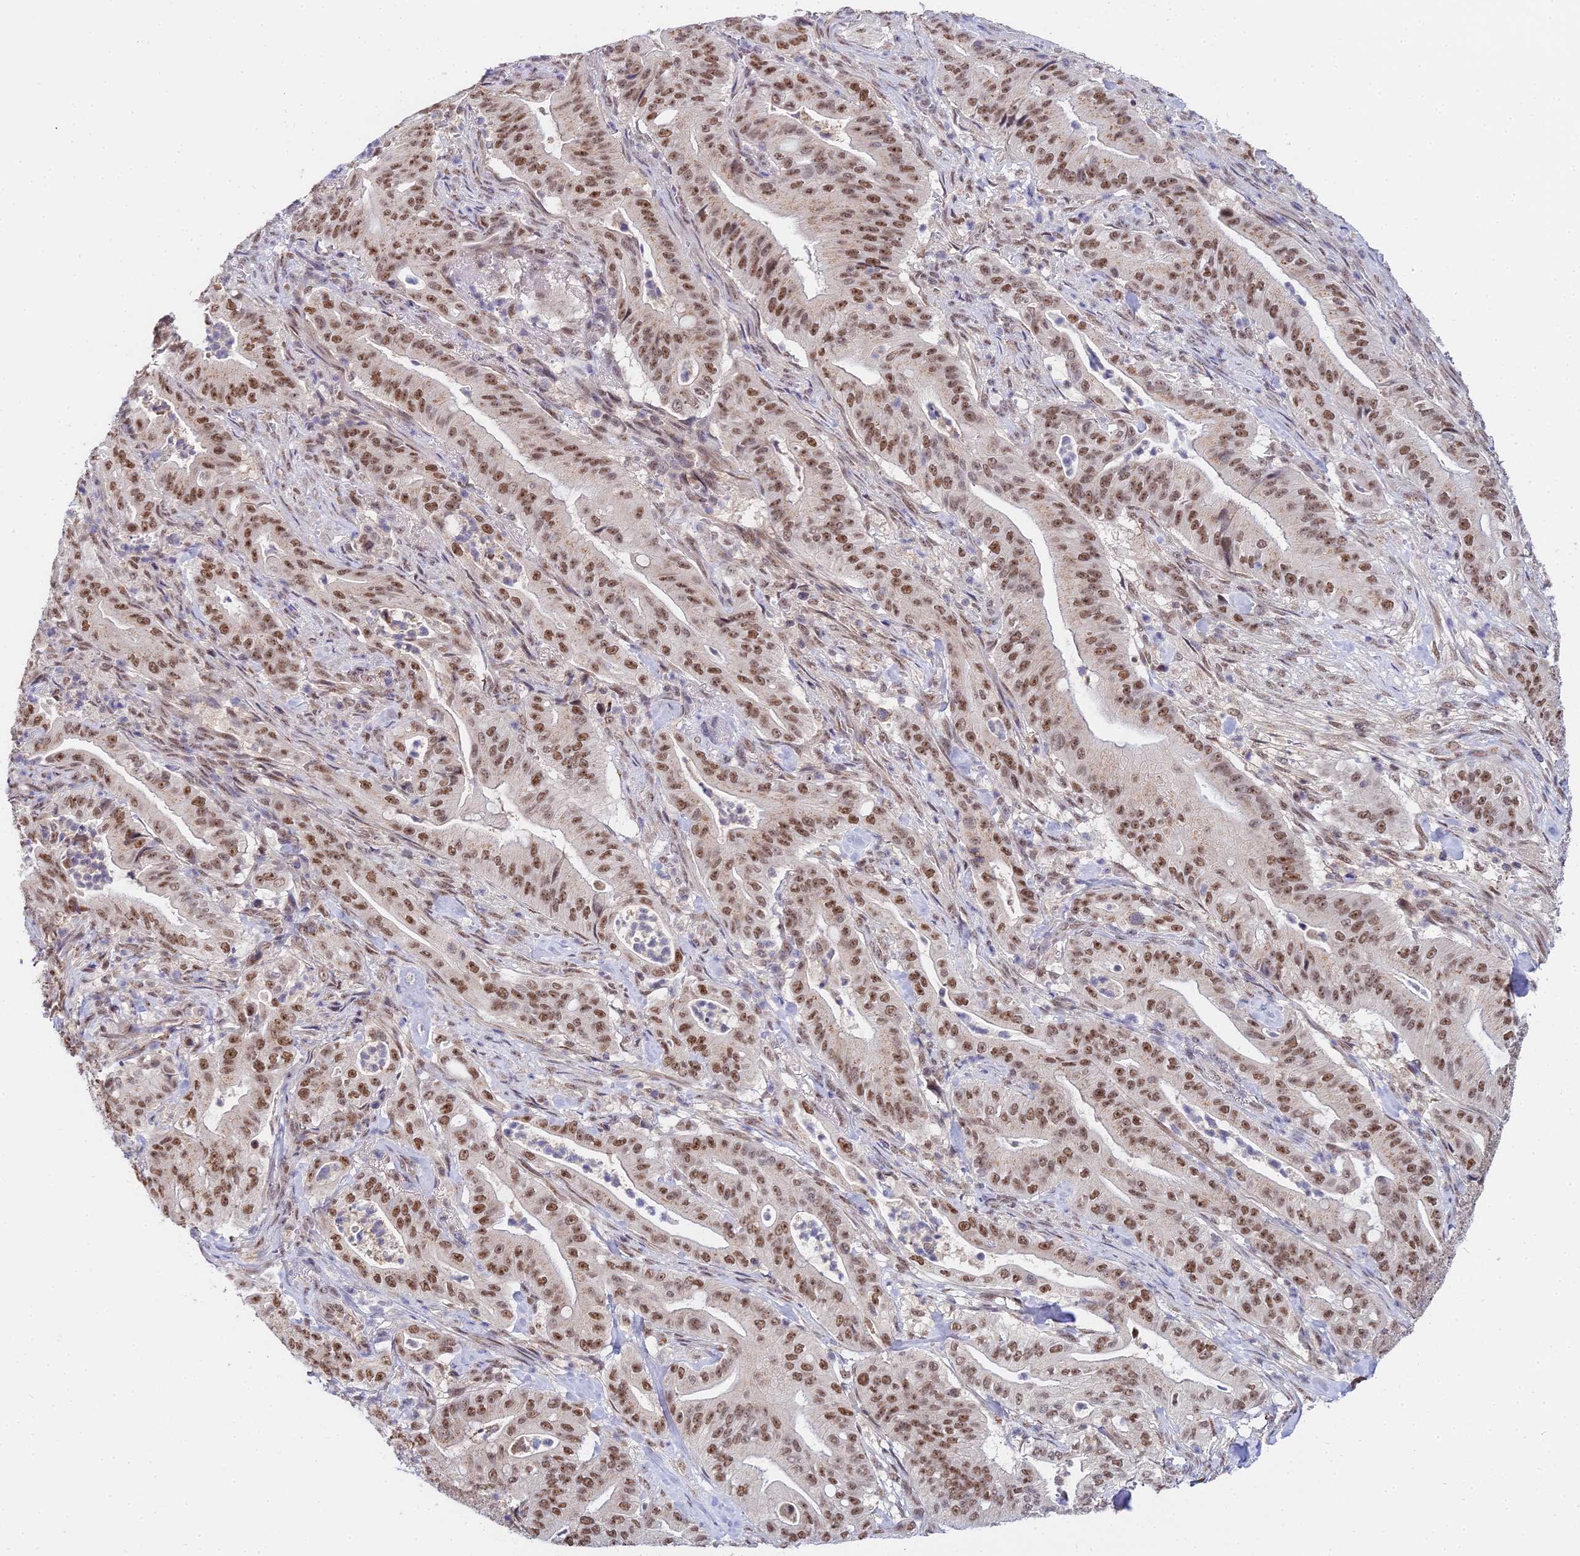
{"staining": {"intensity": "strong", "quantity": ">75%", "location": "nuclear"}, "tissue": "pancreatic cancer", "cell_type": "Tumor cells", "image_type": "cancer", "snomed": [{"axis": "morphology", "description": "Adenocarcinoma, NOS"}, {"axis": "topography", "description": "Pancreas"}], "caption": "A high amount of strong nuclear positivity is present in approximately >75% of tumor cells in pancreatic cancer tissue.", "gene": "EXOSC3", "patient": {"sex": "male", "age": 71}}